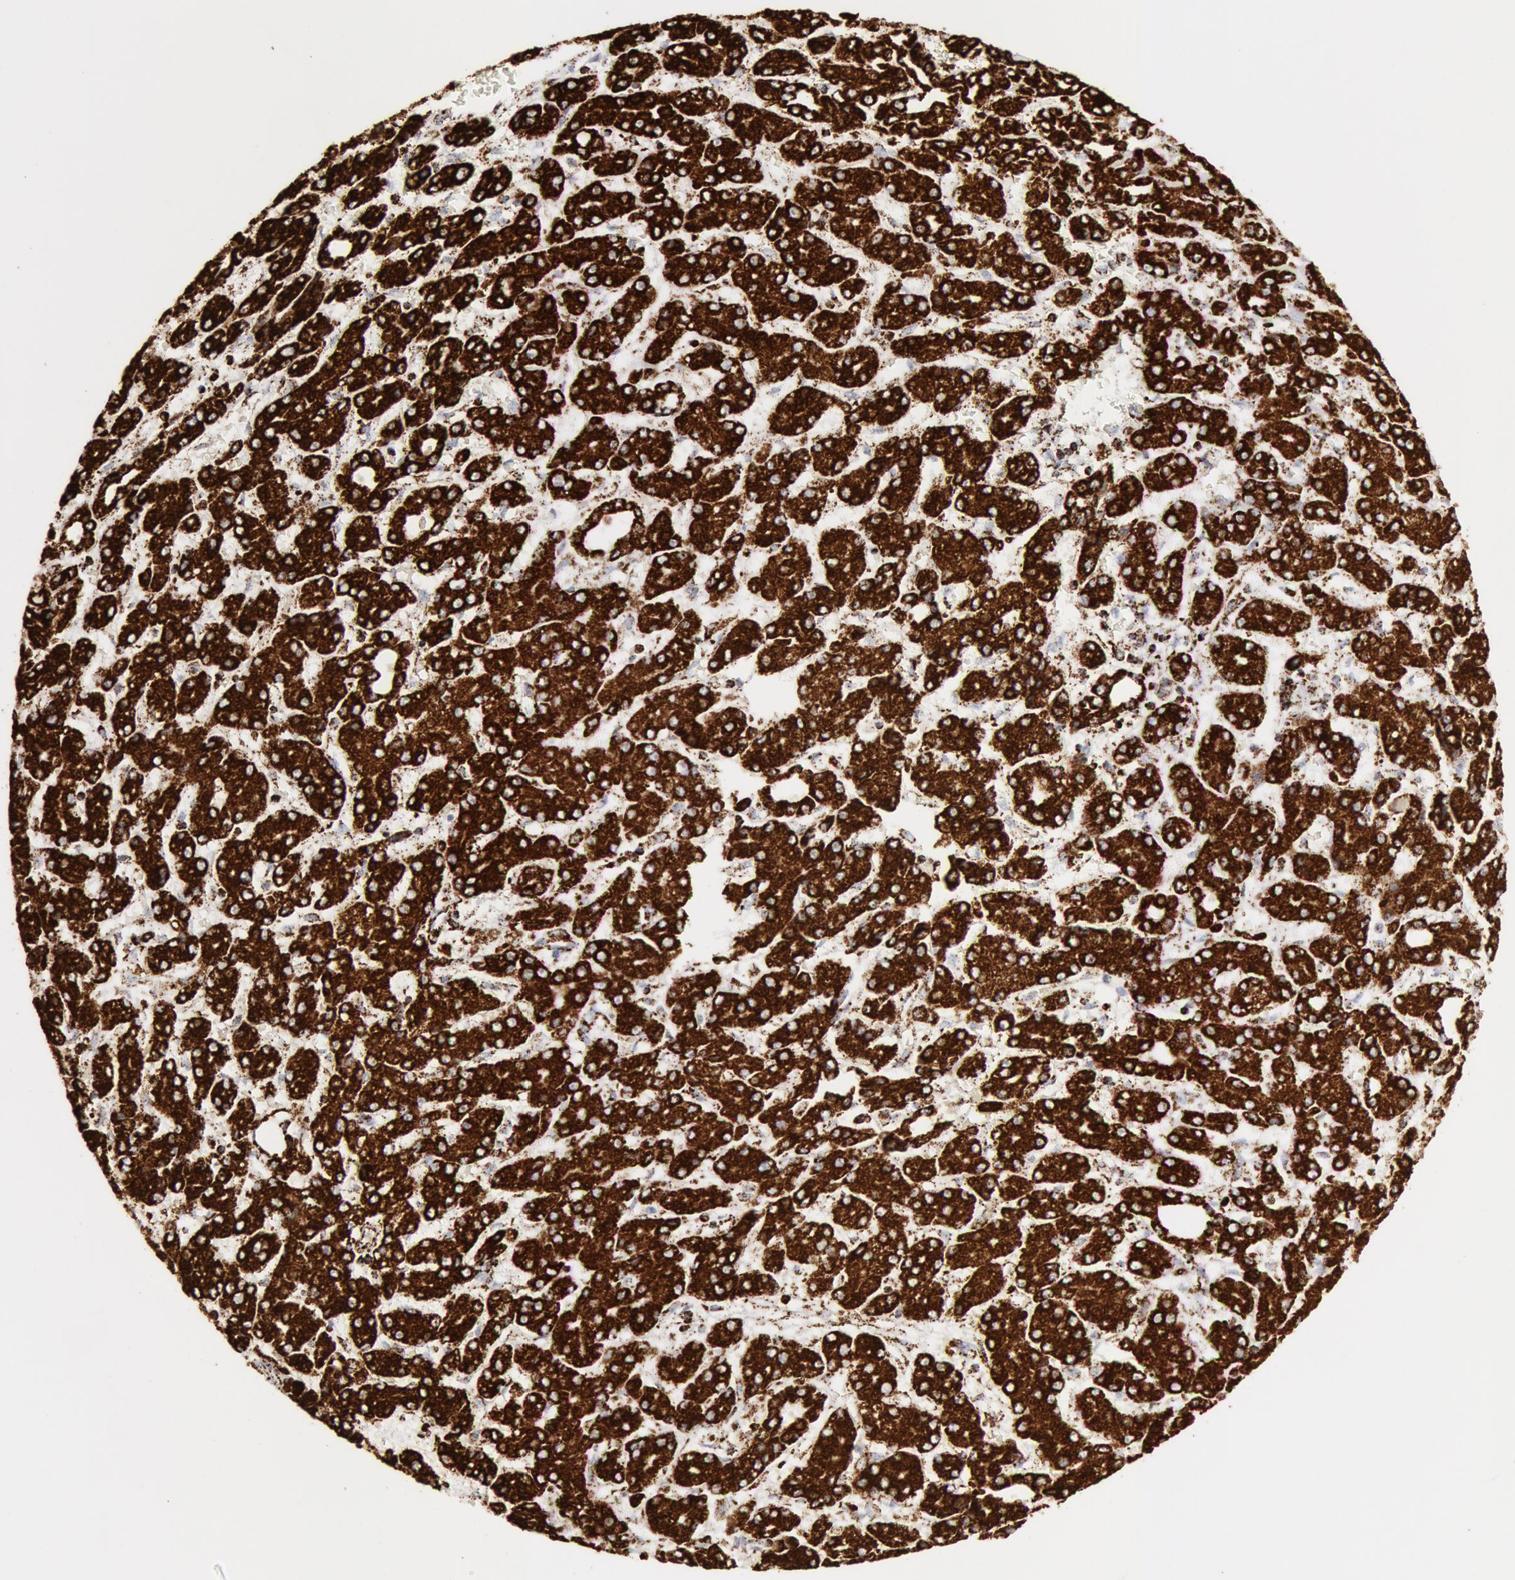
{"staining": {"intensity": "strong", "quantity": ">75%", "location": "cytoplasmic/membranous"}, "tissue": "liver cancer", "cell_type": "Tumor cells", "image_type": "cancer", "snomed": [{"axis": "morphology", "description": "Carcinoma, Hepatocellular, NOS"}, {"axis": "topography", "description": "Liver"}], "caption": "This photomicrograph demonstrates immunohistochemistry staining of hepatocellular carcinoma (liver), with high strong cytoplasmic/membranous positivity in approximately >75% of tumor cells.", "gene": "ATP5F1B", "patient": {"sex": "male", "age": 69}}